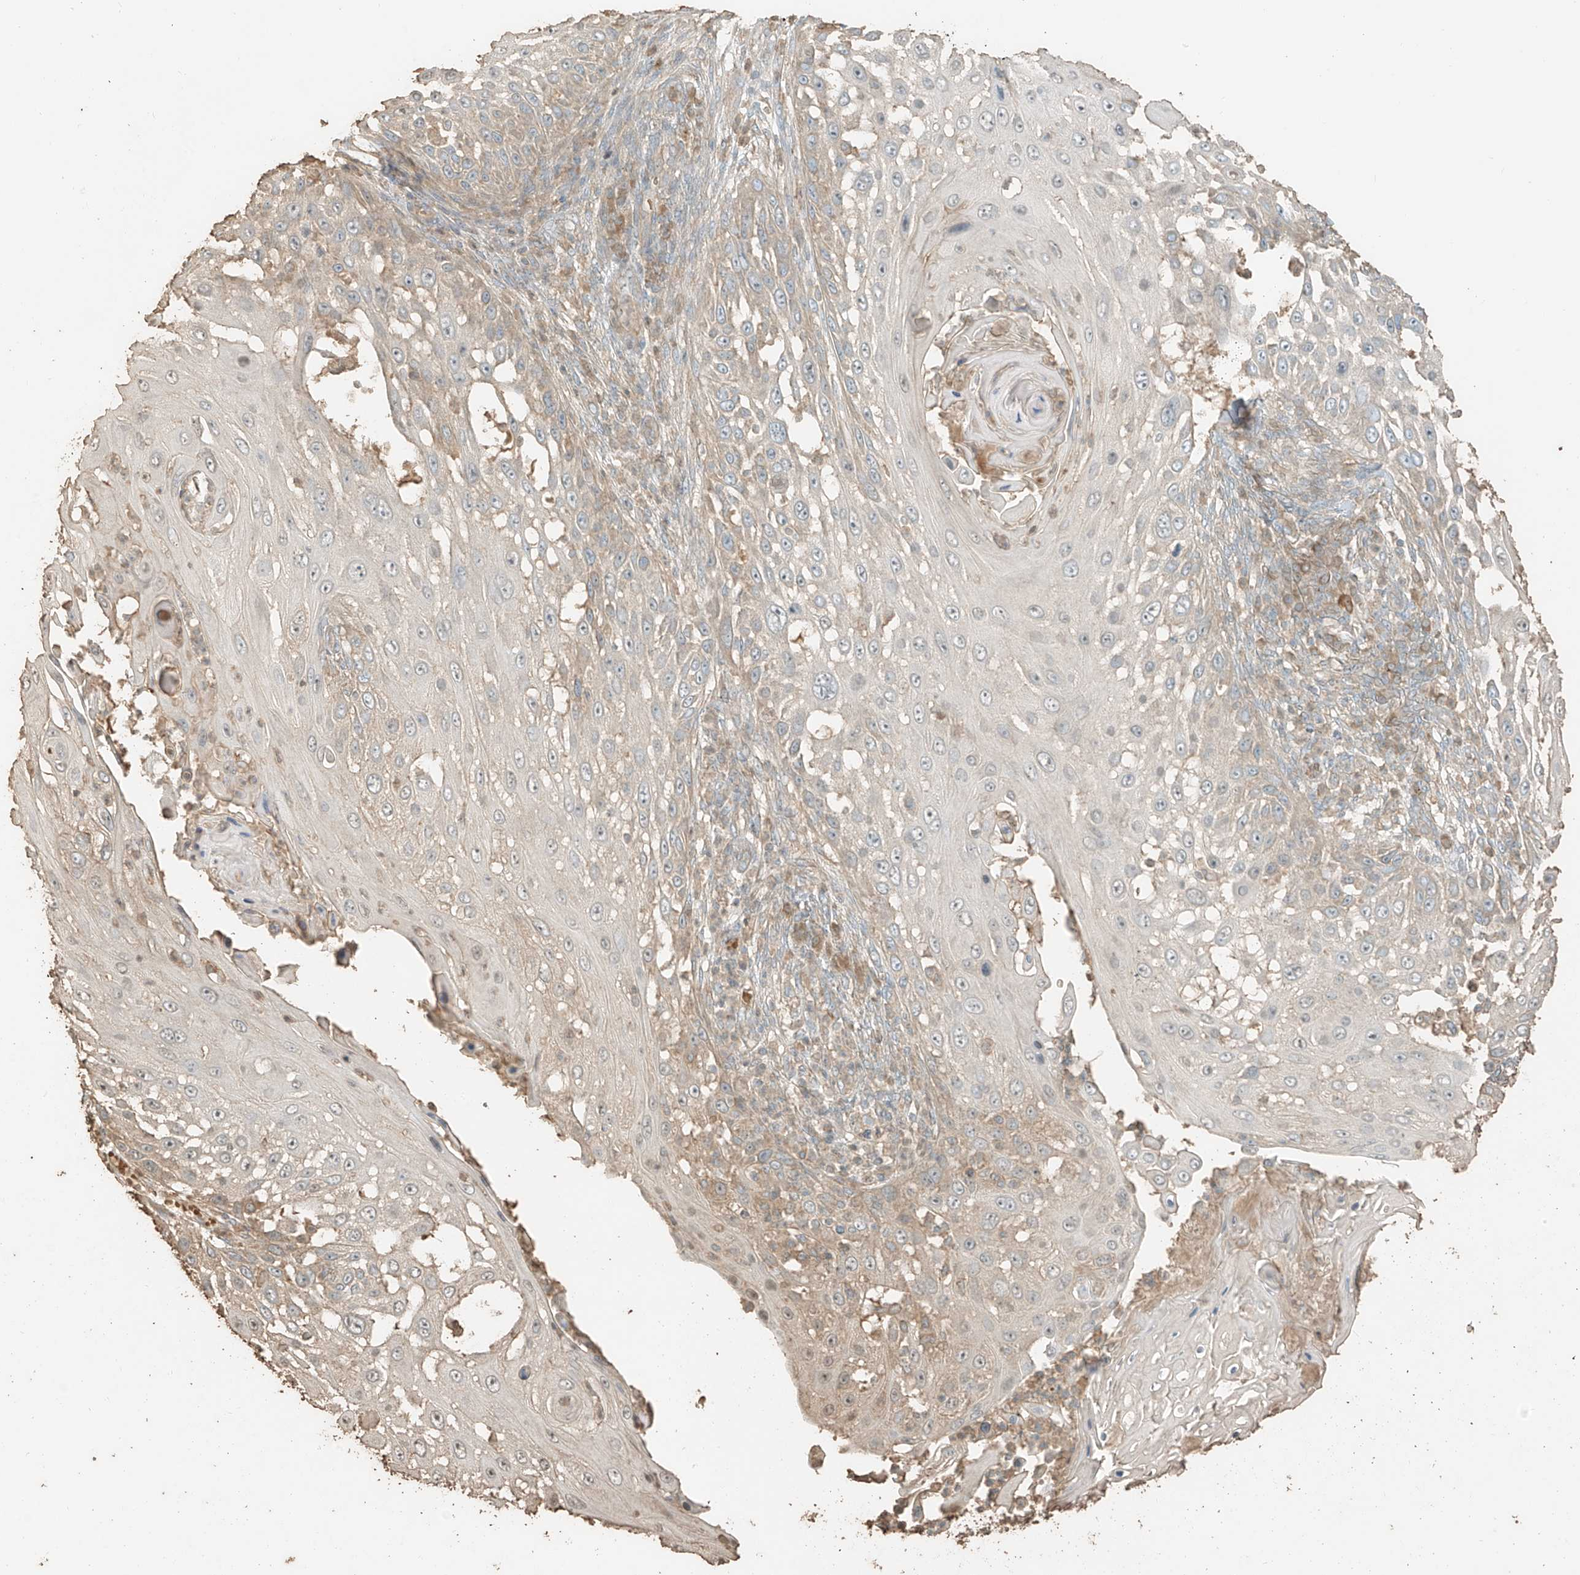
{"staining": {"intensity": "weak", "quantity": "<25%", "location": "cytoplasmic/membranous"}, "tissue": "skin cancer", "cell_type": "Tumor cells", "image_type": "cancer", "snomed": [{"axis": "morphology", "description": "Squamous cell carcinoma, NOS"}, {"axis": "topography", "description": "Skin"}], "caption": "IHC photomicrograph of neoplastic tissue: squamous cell carcinoma (skin) stained with DAB (3,3'-diaminobenzidine) shows no significant protein staining in tumor cells.", "gene": "RFTN2", "patient": {"sex": "female", "age": 44}}